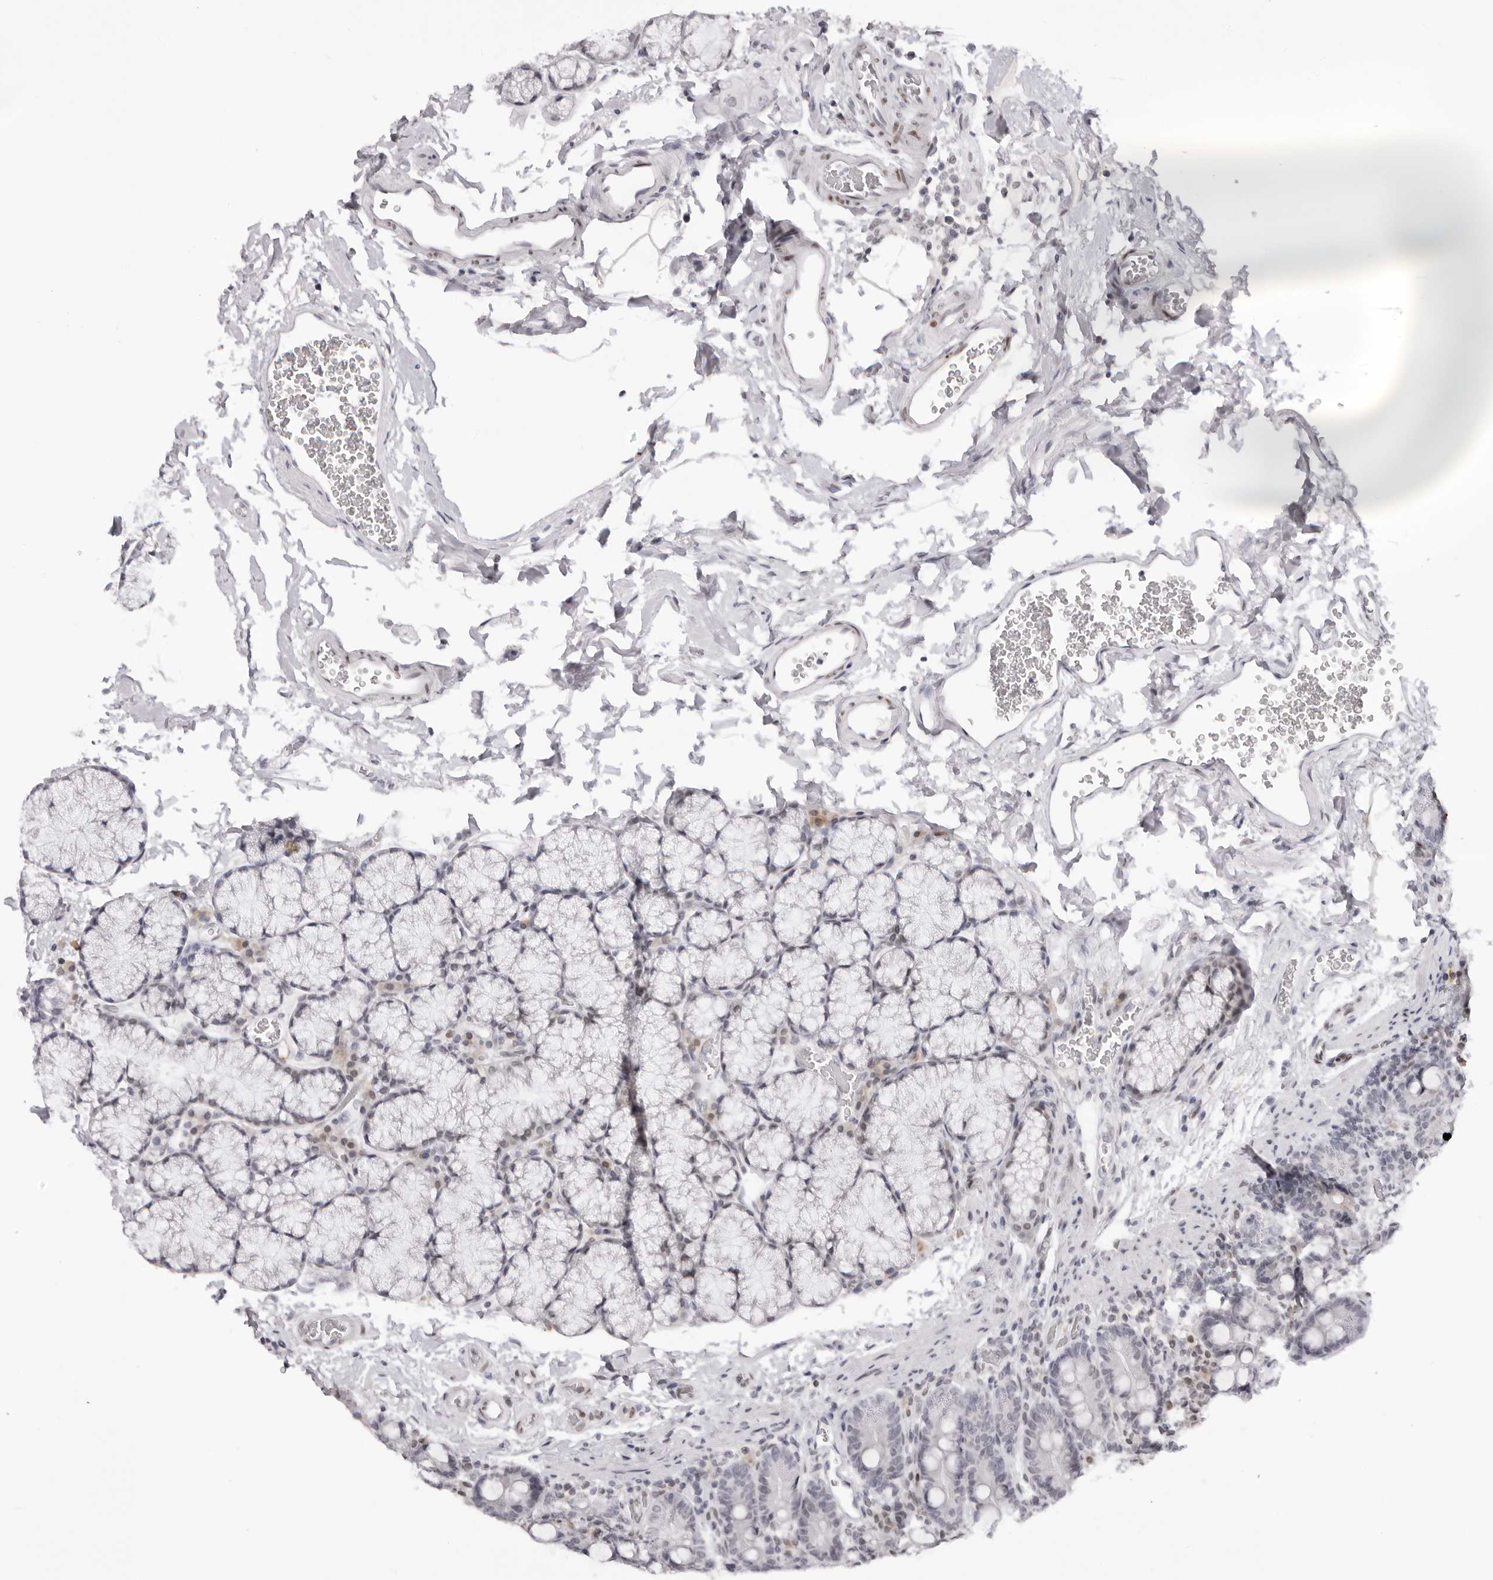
{"staining": {"intensity": "negative", "quantity": "none", "location": "none"}, "tissue": "duodenum", "cell_type": "Glandular cells", "image_type": "normal", "snomed": [{"axis": "morphology", "description": "Normal tissue, NOS"}, {"axis": "topography", "description": "Duodenum"}], "caption": "Image shows no significant protein expression in glandular cells of unremarkable duodenum.", "gene": "MAFK", "patient": {"sex": "male", "age": 35}}